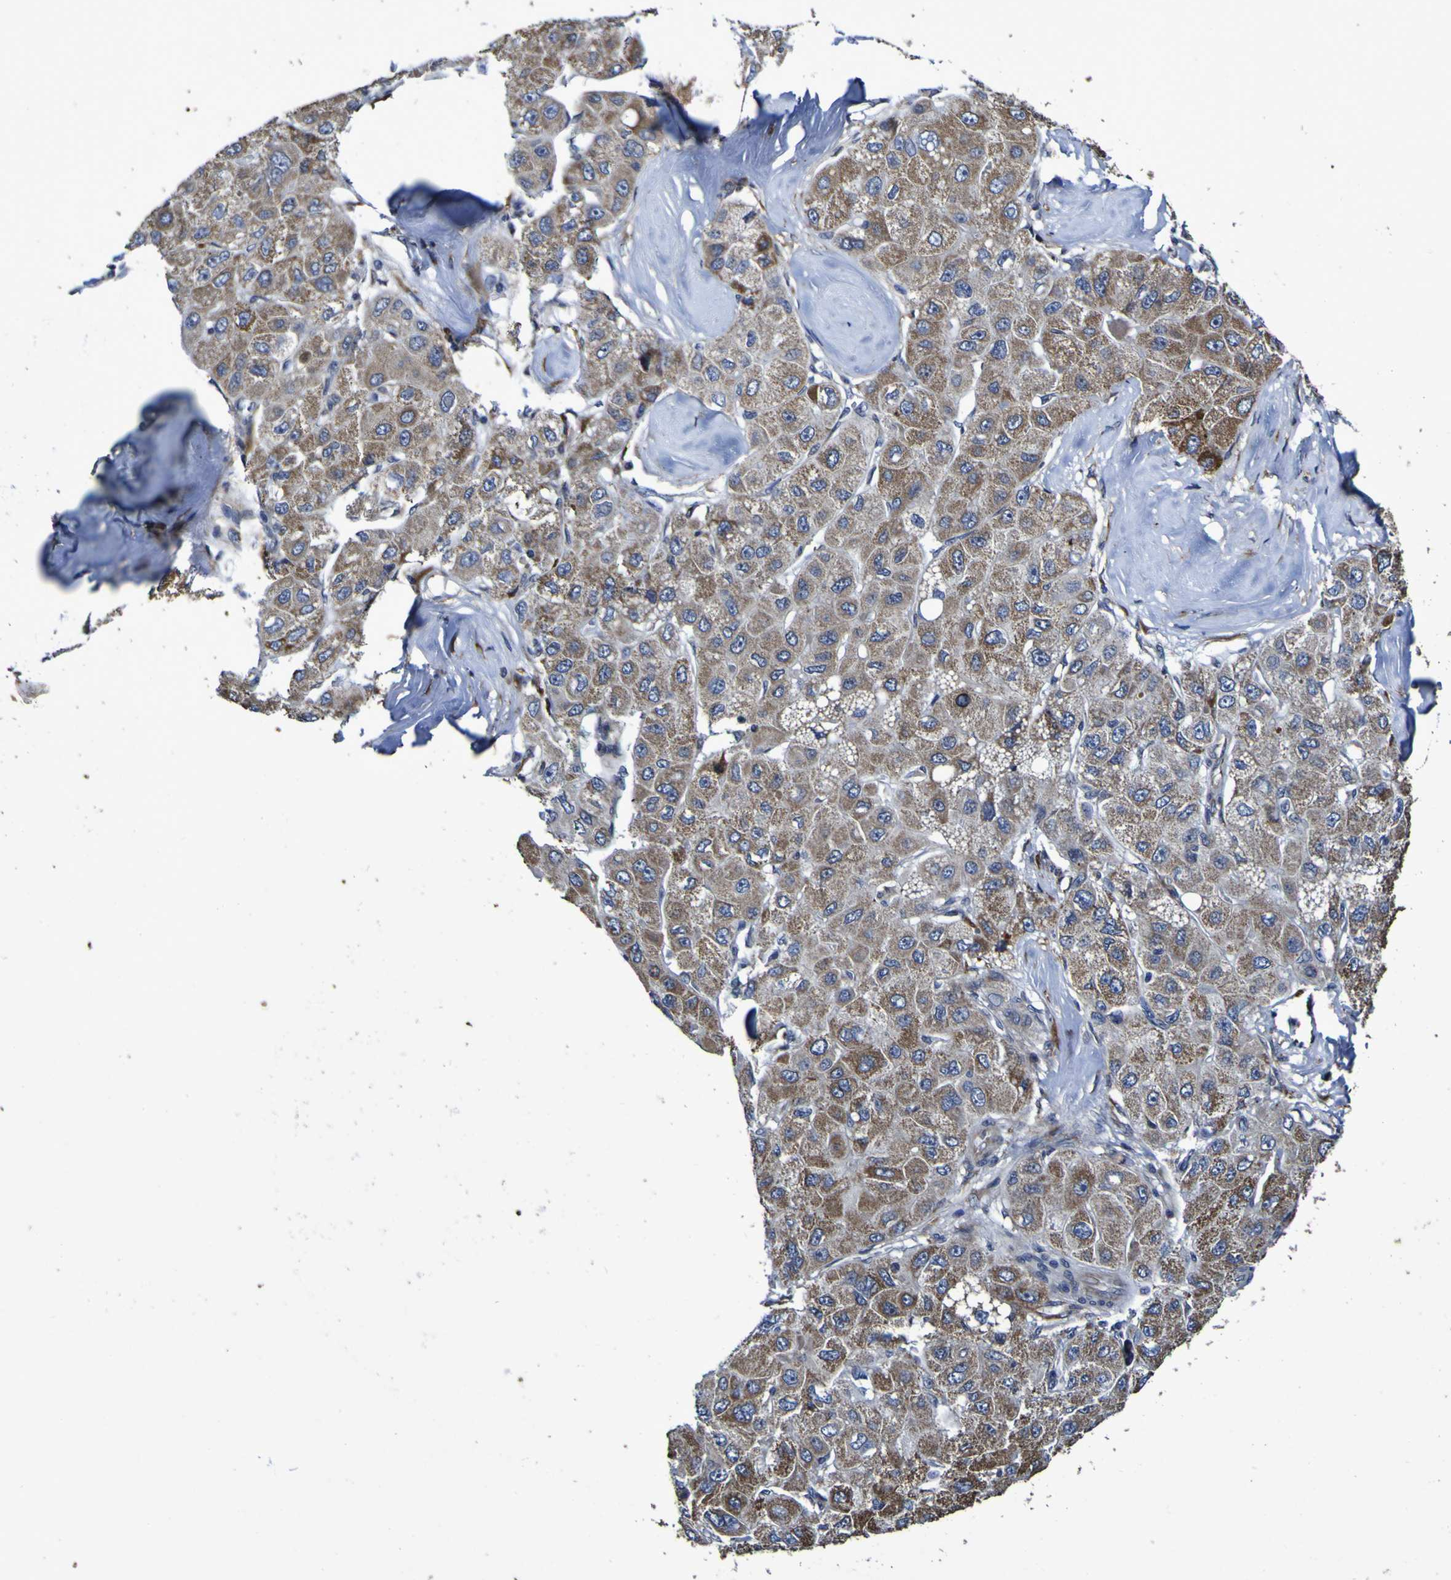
{"staining": {"intensity": "moderate", "quantity": "25%-75%", "location": "cytoplasmic/membranous"}, "tissue": "liver cancer", "cell_type": "Tumor cells", "image_type": "cancer", "snomed": [{"axis": "morphology", "description": "Carcinoma, Hepatocellular, NOS"}, {"axis": "topography", "description": "Liver"}], "caption": "An image of human liver hepatocellular carcinoma stained for a protein exhibits moderate cytoplasmic/membranous brown staining in tumor cells.", "gene": "P3H1", "patient": {"sex": "male", "age": 80}}